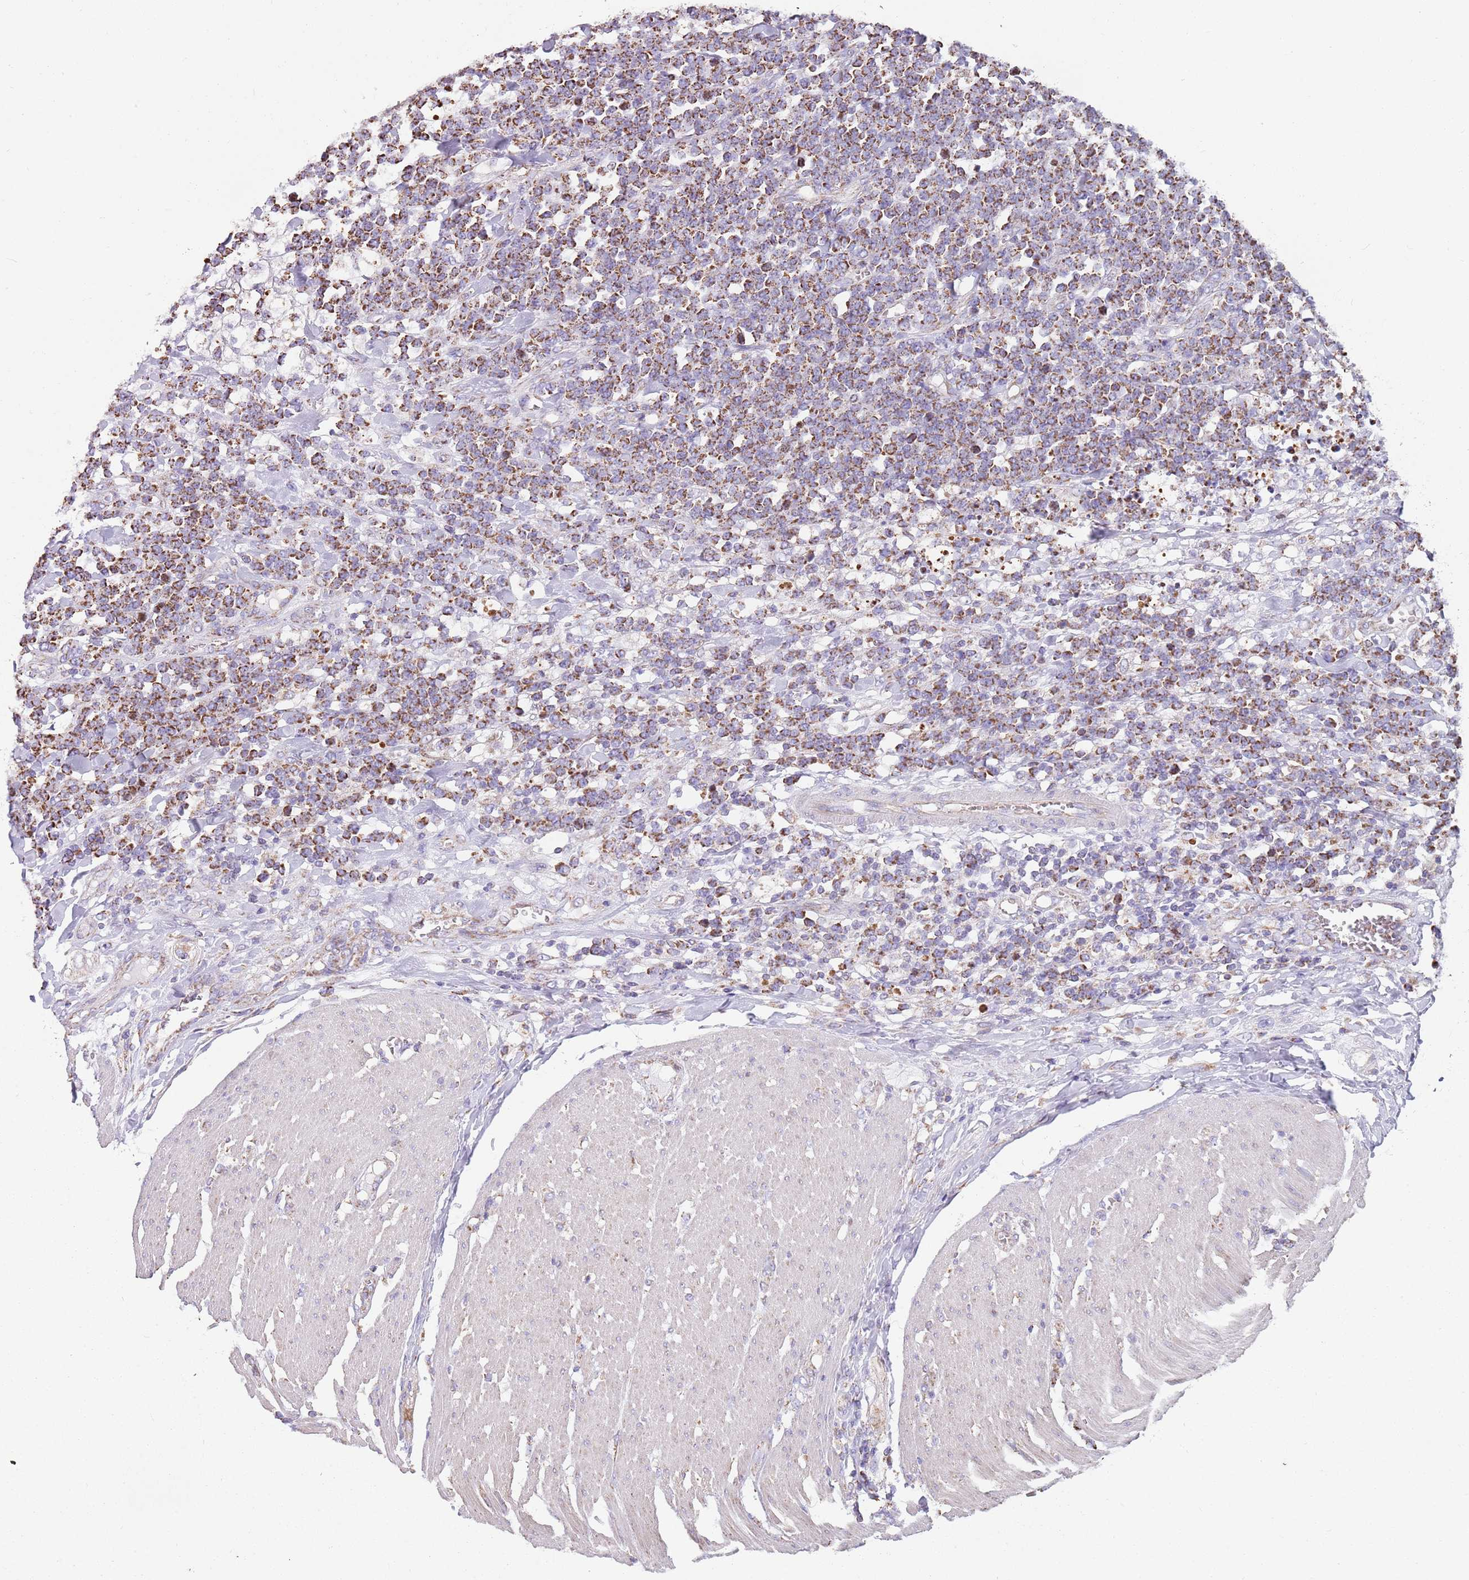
{"staining": {"intensity": "strong", "quantity": "25%-75%", "location": "cytoplasmic/membranous"}, "tissue": "lymphoma", "cell_type": "Tumor cells", "image_type": "cancer", "snomed": [{"axis": "morphology", "description": "Malignant lymphoma, non-Hodgkin's type, High grade"}, {"axis": "topography", "description": "Small intestine"}], "caption": "An IHC histopathology image of tumor tissue is shown. Protein staining in brown shows strong cytoplasmic/membranous positivity in lymphoma within tumor cells.", "gene": "TTLL1", "patient": {"sex": "male", "age": 8}}